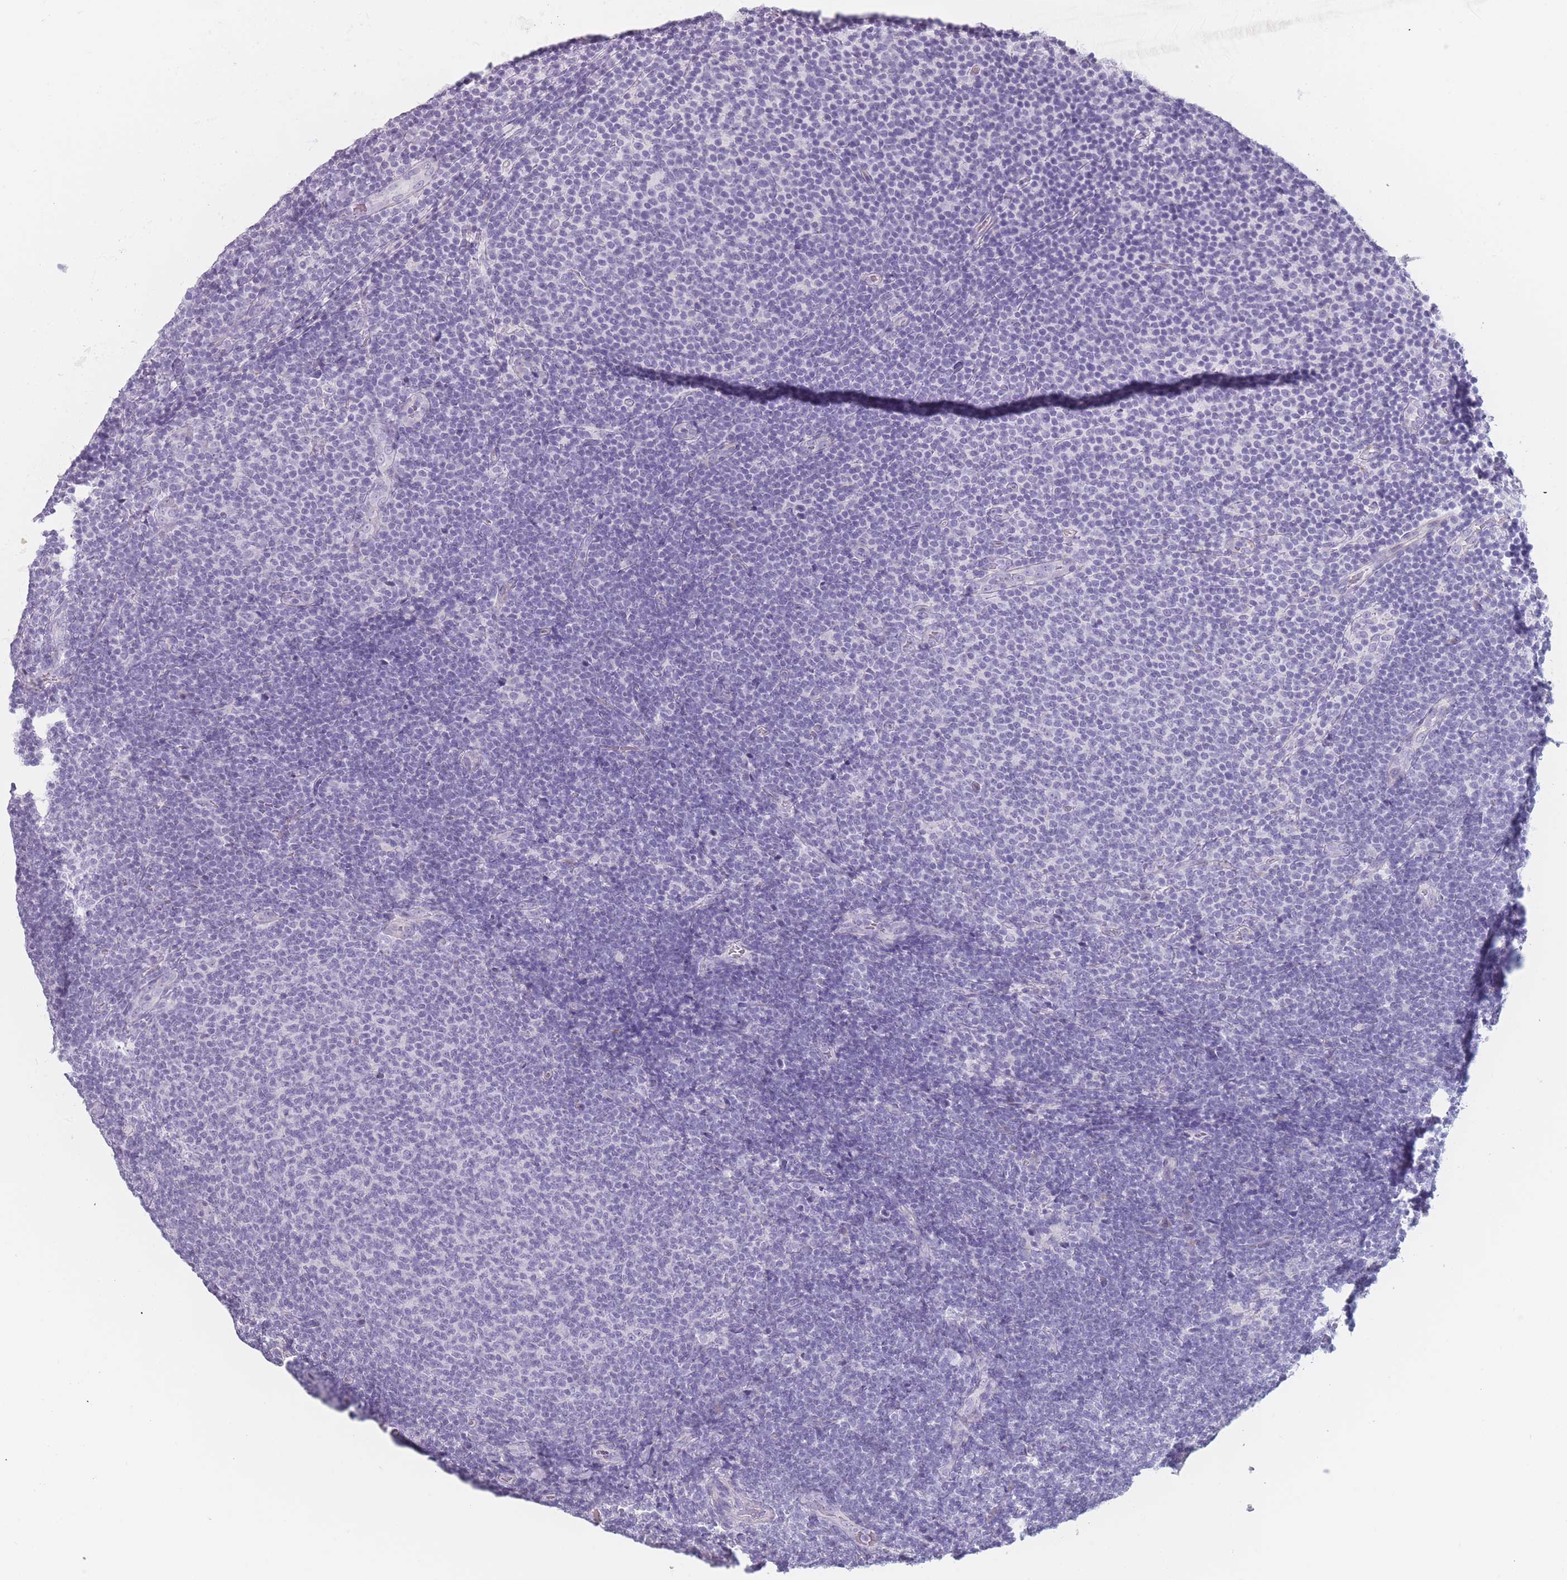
{"staining": {"intensity": "negative", "quantity": "none", "location": "none"}, "tissue": "lymphoma", "cell_type": "Tumor cells", "image_type": "cancer", "snomed": [{"axis": "morphology", "description": "Malignant lymphoma, non-Hodgkin's type, Low grade"}, {"axis": "topography", "description": "Lymph node"}], "caption": "Photomicrograph shows no significant protein staining in tumor cells of low-grade malignant lymphoma, non-Hodgkin's type. (DAB (3,3'-diaminobenzidine) immunohistochemistry (IHC) with hematoxylin counter stain).", "gene": "PPFIA3", "patient": {"sex": "male", "age": 66}}